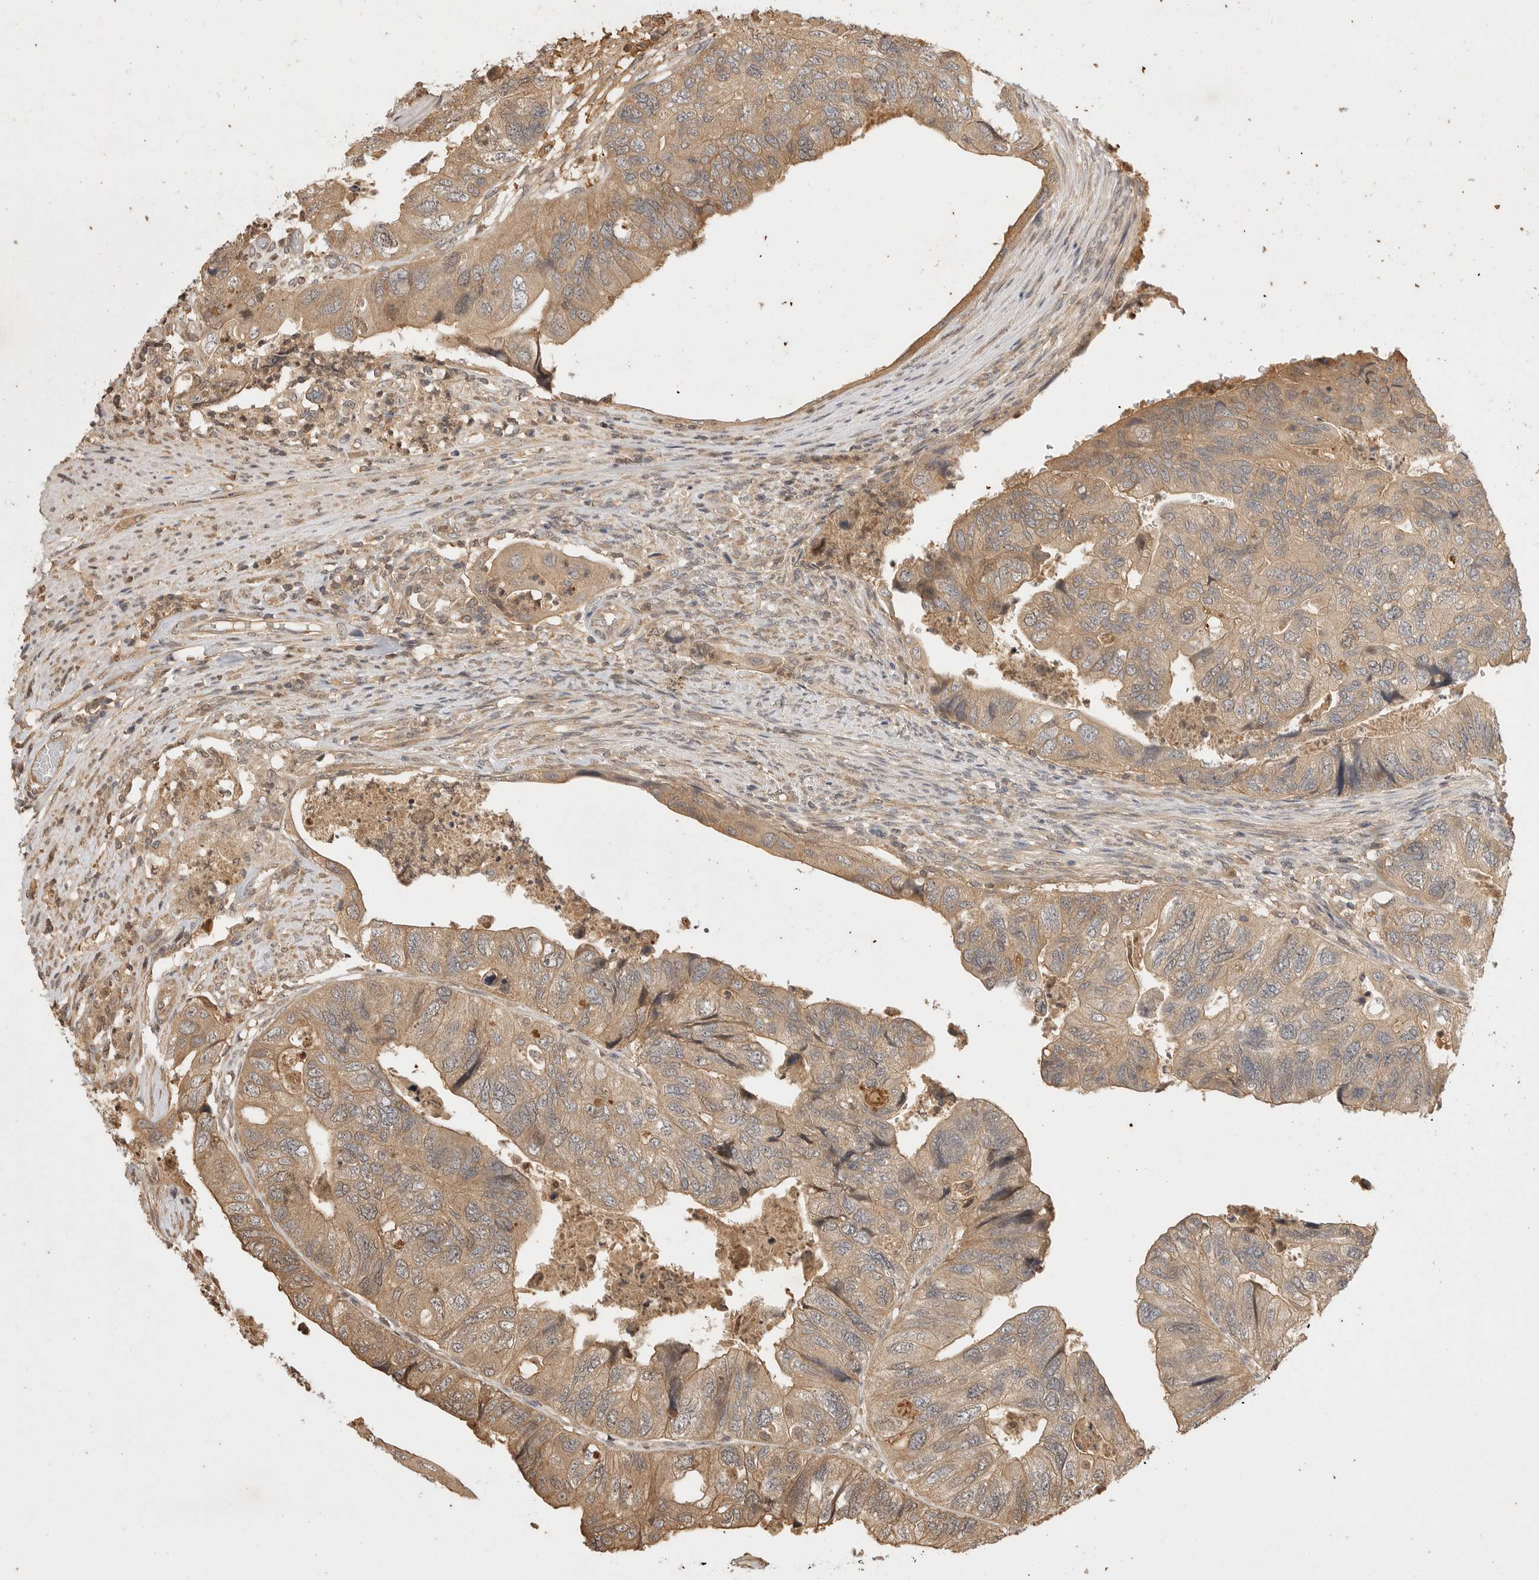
{"staining": {"intensity": "moderate", "quantity": ">75%", "location": "cytoplasmic/membranous"}, "tissue": "colorectal cancer", "cell_type": "Tumor cells", "image_type": "cancer", "snomed": [{"axis": "morphology", "description": "Adenocarcinoma, NOS"}, {"axis": "topography", "description": "Rectum"}], "caption": "Immunohistochemical staining of adenocarcinoma (colorectal) shows medium levels of moderate cytoplasmic/membranous staining in approximately >75% of tumor cells.", "gene": "PRMT3", "patient": {"sex": "male", "age": 63}}